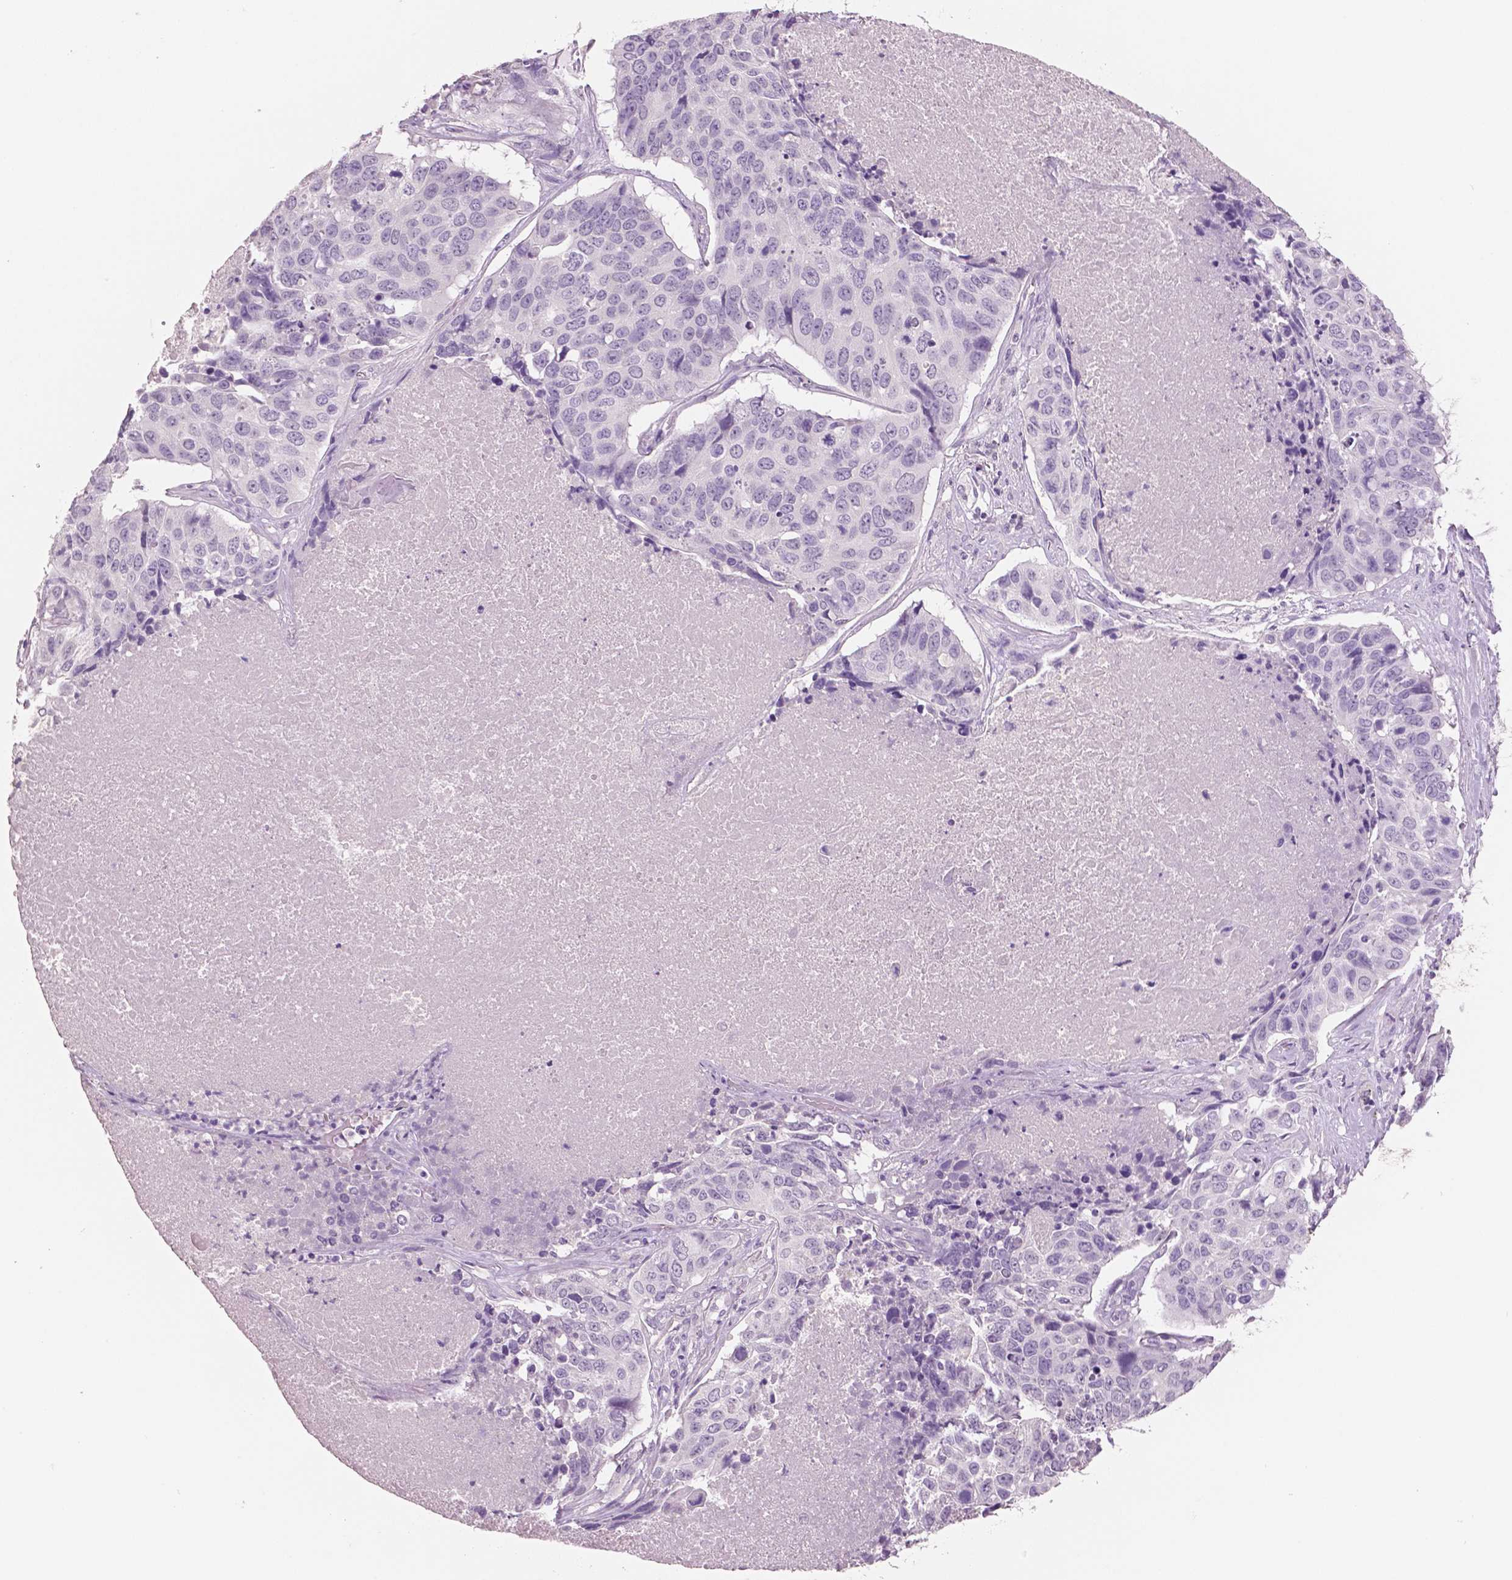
{"staining": {"intensity": "negative", "quantity": "none", "location": "none"}, "tissue": "lung cancer", "cell_type": "Tumor cells", "image_type": "cancer", "snomed": [{"axis": "morphology", "description": "Normal tissue, NOS"}, {"axis": "morphology", "description": "Squamous cell carcinoma, NOS"}, {"axis": "topography", "description": "Bronchus"}, {"axis": "topography", "description": "Lung"}], "caption": "The photomicrograph displays no staining of tumor cells in lung cancer (squamous cell carcinoma).", "gene": "NECAB2", "patient": {"sex": "male", "age": 64}}